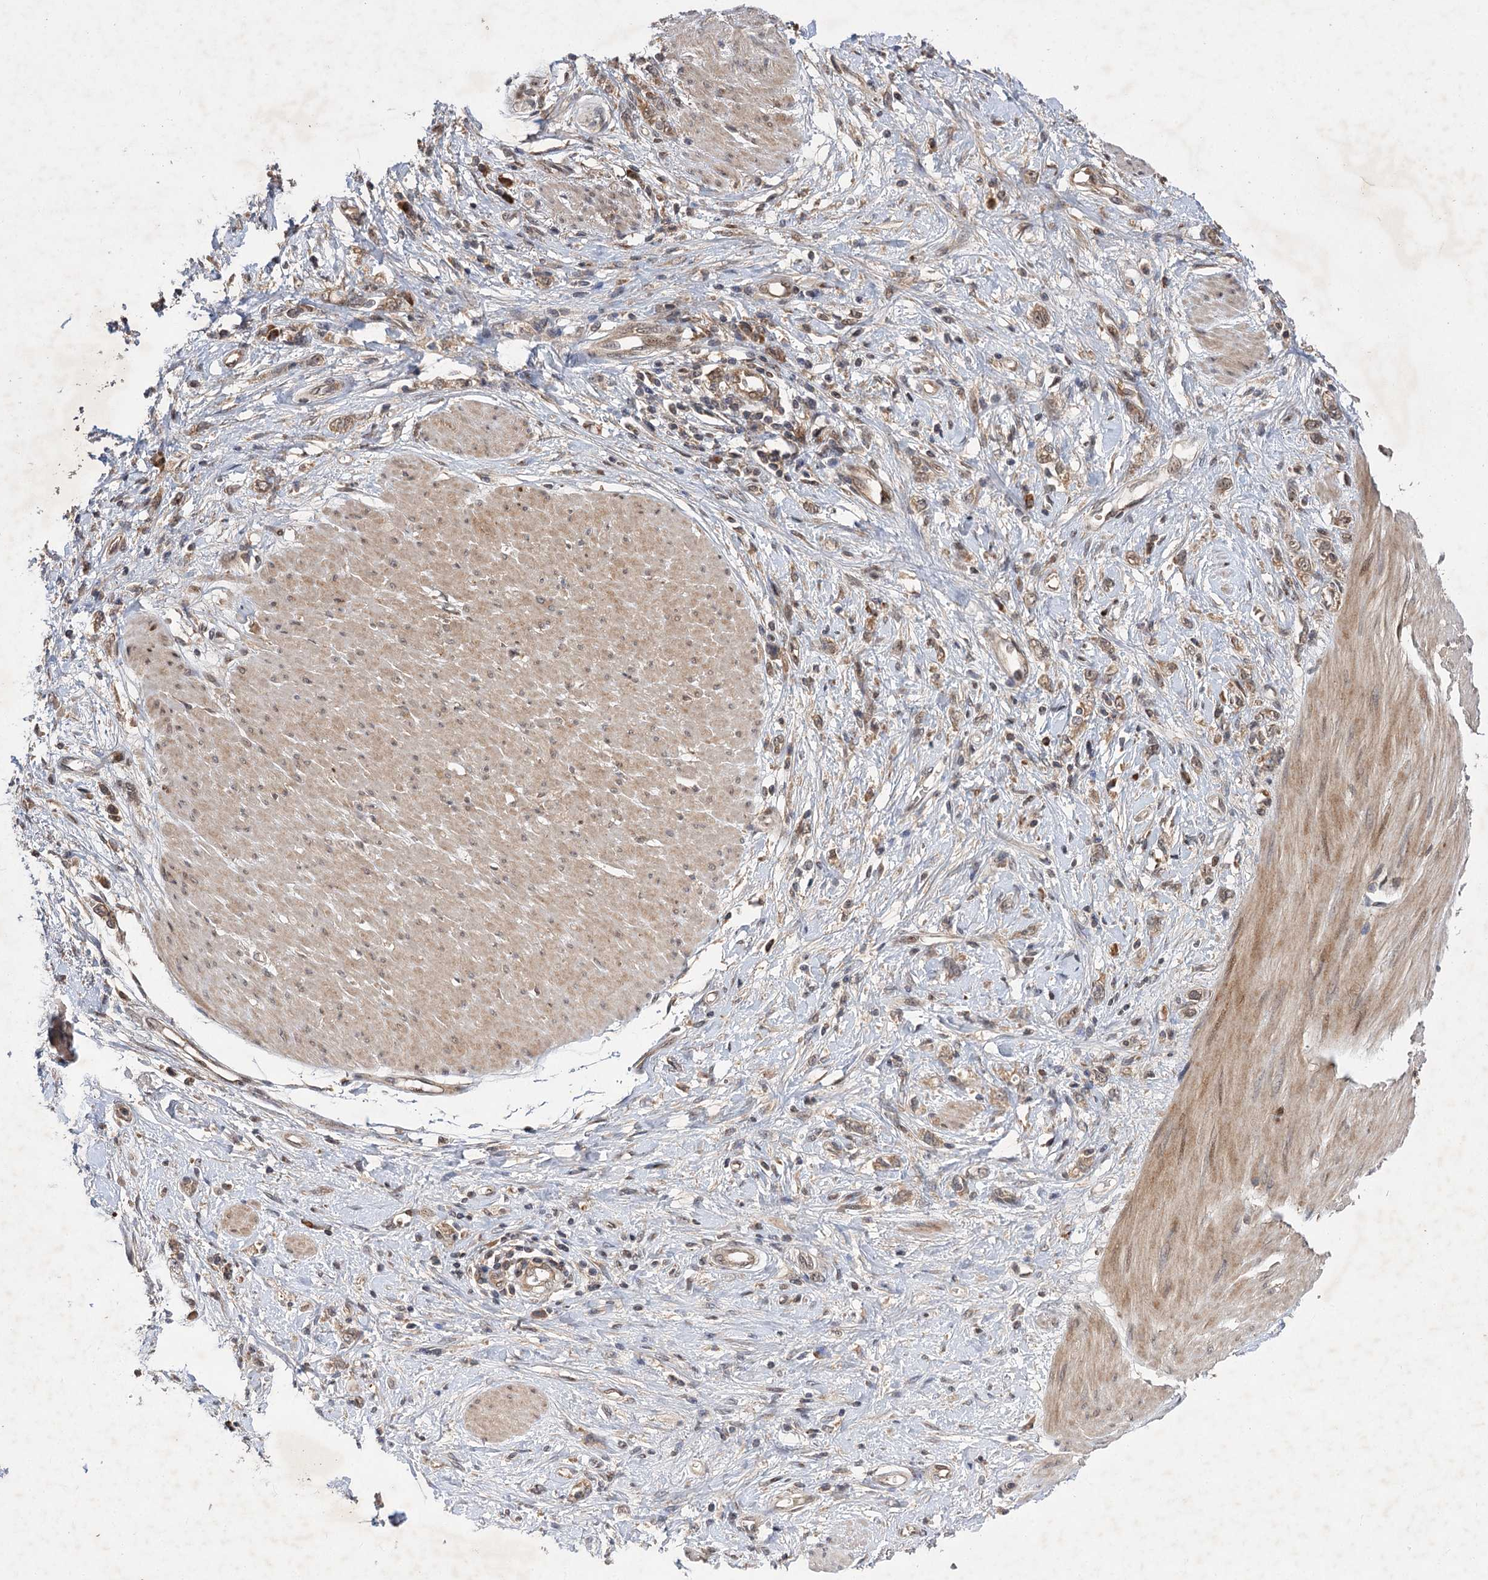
{"staining": {"intensity": "weak", "quantity": ">75%", "location": "cytoplasmic/membranous"}, "tissue": "stomach cancer", "cell_type": "Tumor cells", "image_type": "cancer", "snomed": [{"axis": "morphology", "description": "Adenocarcinoma, NOS"}, {"axis": "topography", "description": "Stomach"}], "caption": "Brown immunohistochemical staining in adenocarcinoma (stomach) reveals weak cytoplasmic/membranous expression in about >75% of tumor cells.", "gene": "FBXW8", "patient": {"sex": "female", "age": 76}}